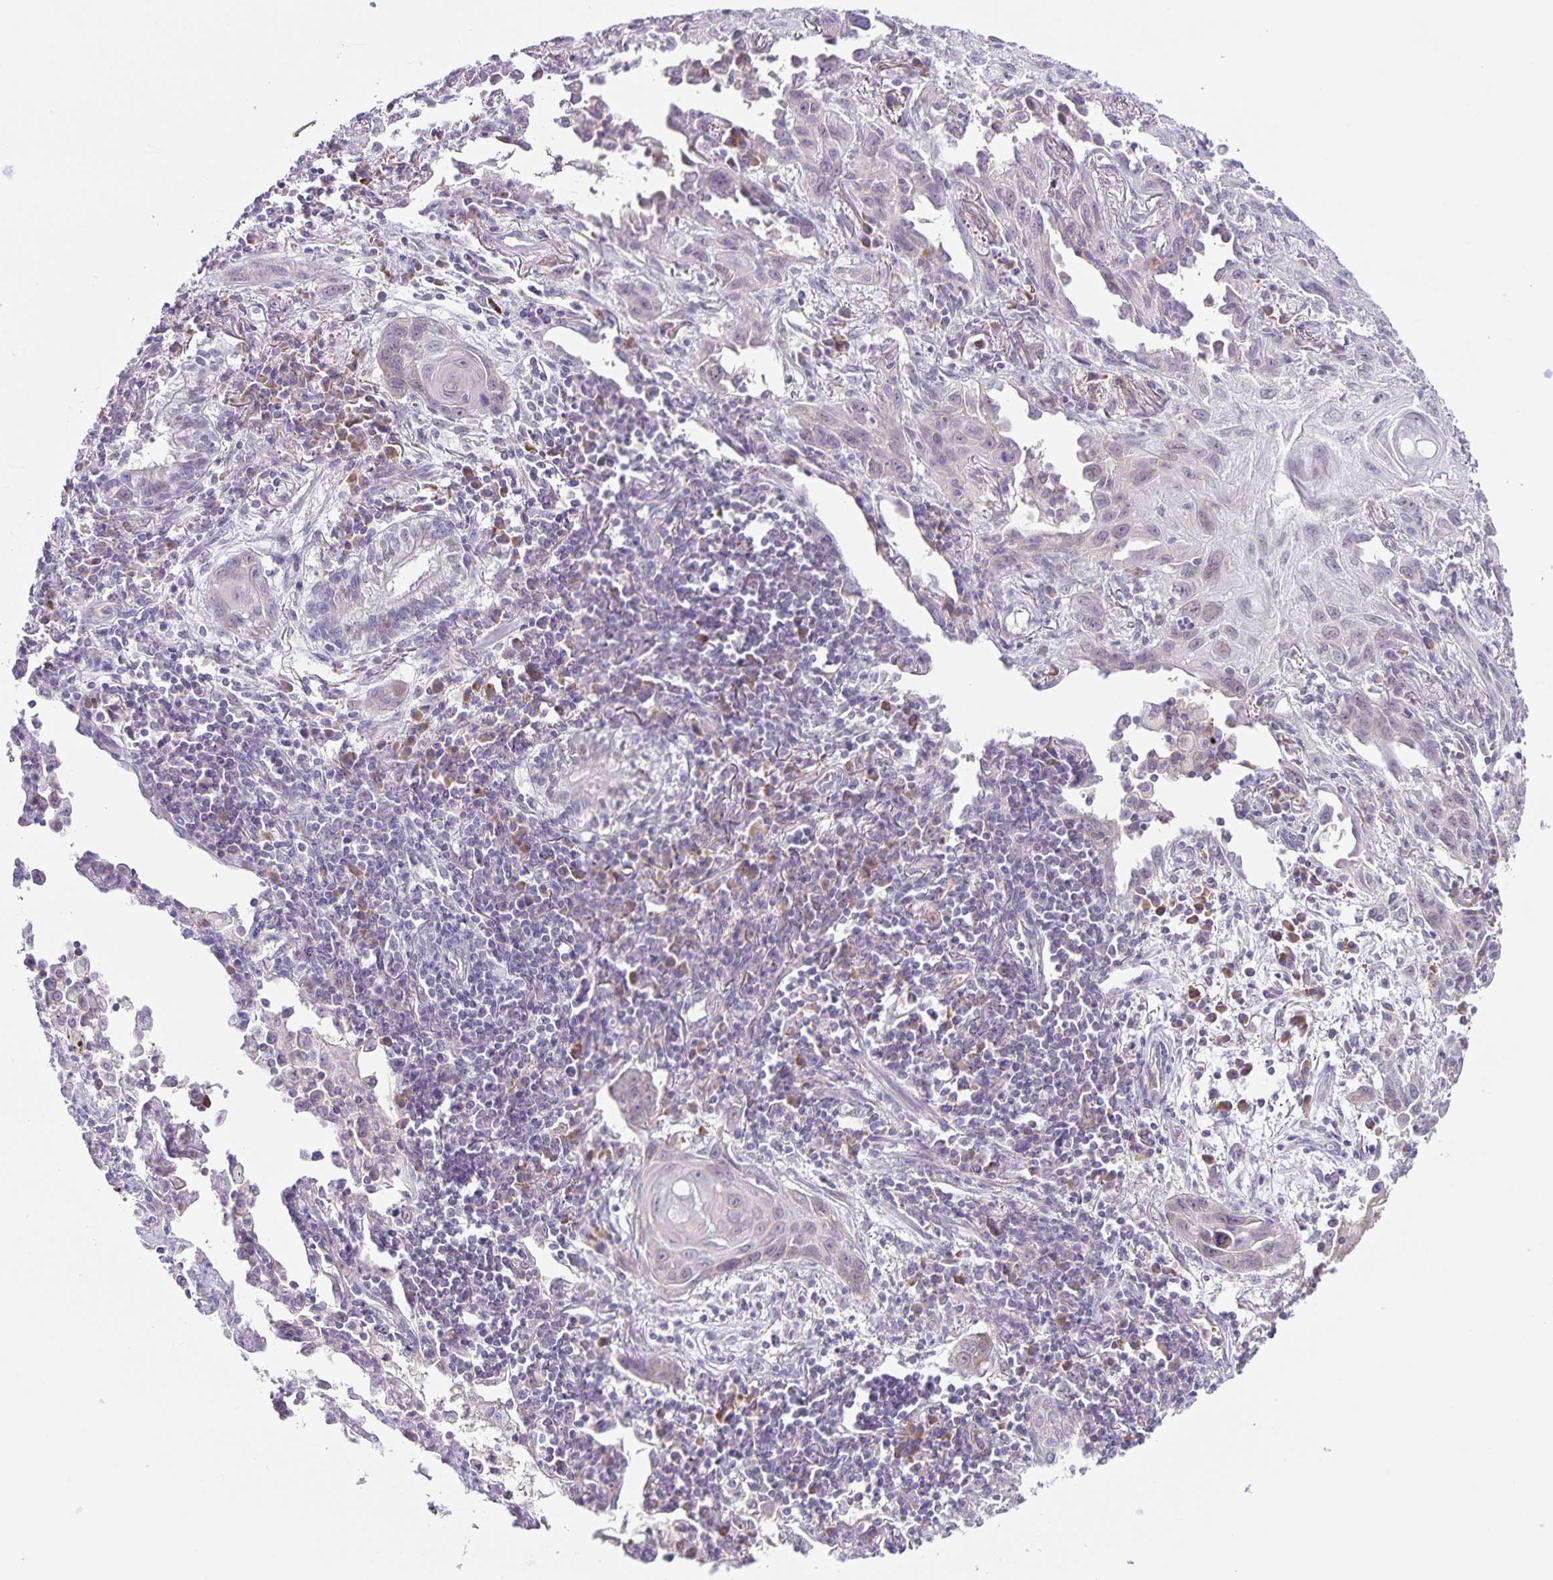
{"staining": {"intensity": "negative", "quantity": "none", "location": "none"}, "tissue": "lung cancer", "cell_type": "Tumor cells", "image_type": "cancer", "snomed": [{"axis": "morphology", "description": "Squamous cell carcinoma, NOS"}, {"axis": "topography", "description": "Lung"}], "caption": "An IHC micrograph of squamous cell carcinoma (lung) is shown. There is no staining in tumor cells of squamous cell carcinoma (lung).", "gene": "STPG4", "patient": {"sex": "male", "age": 79}}